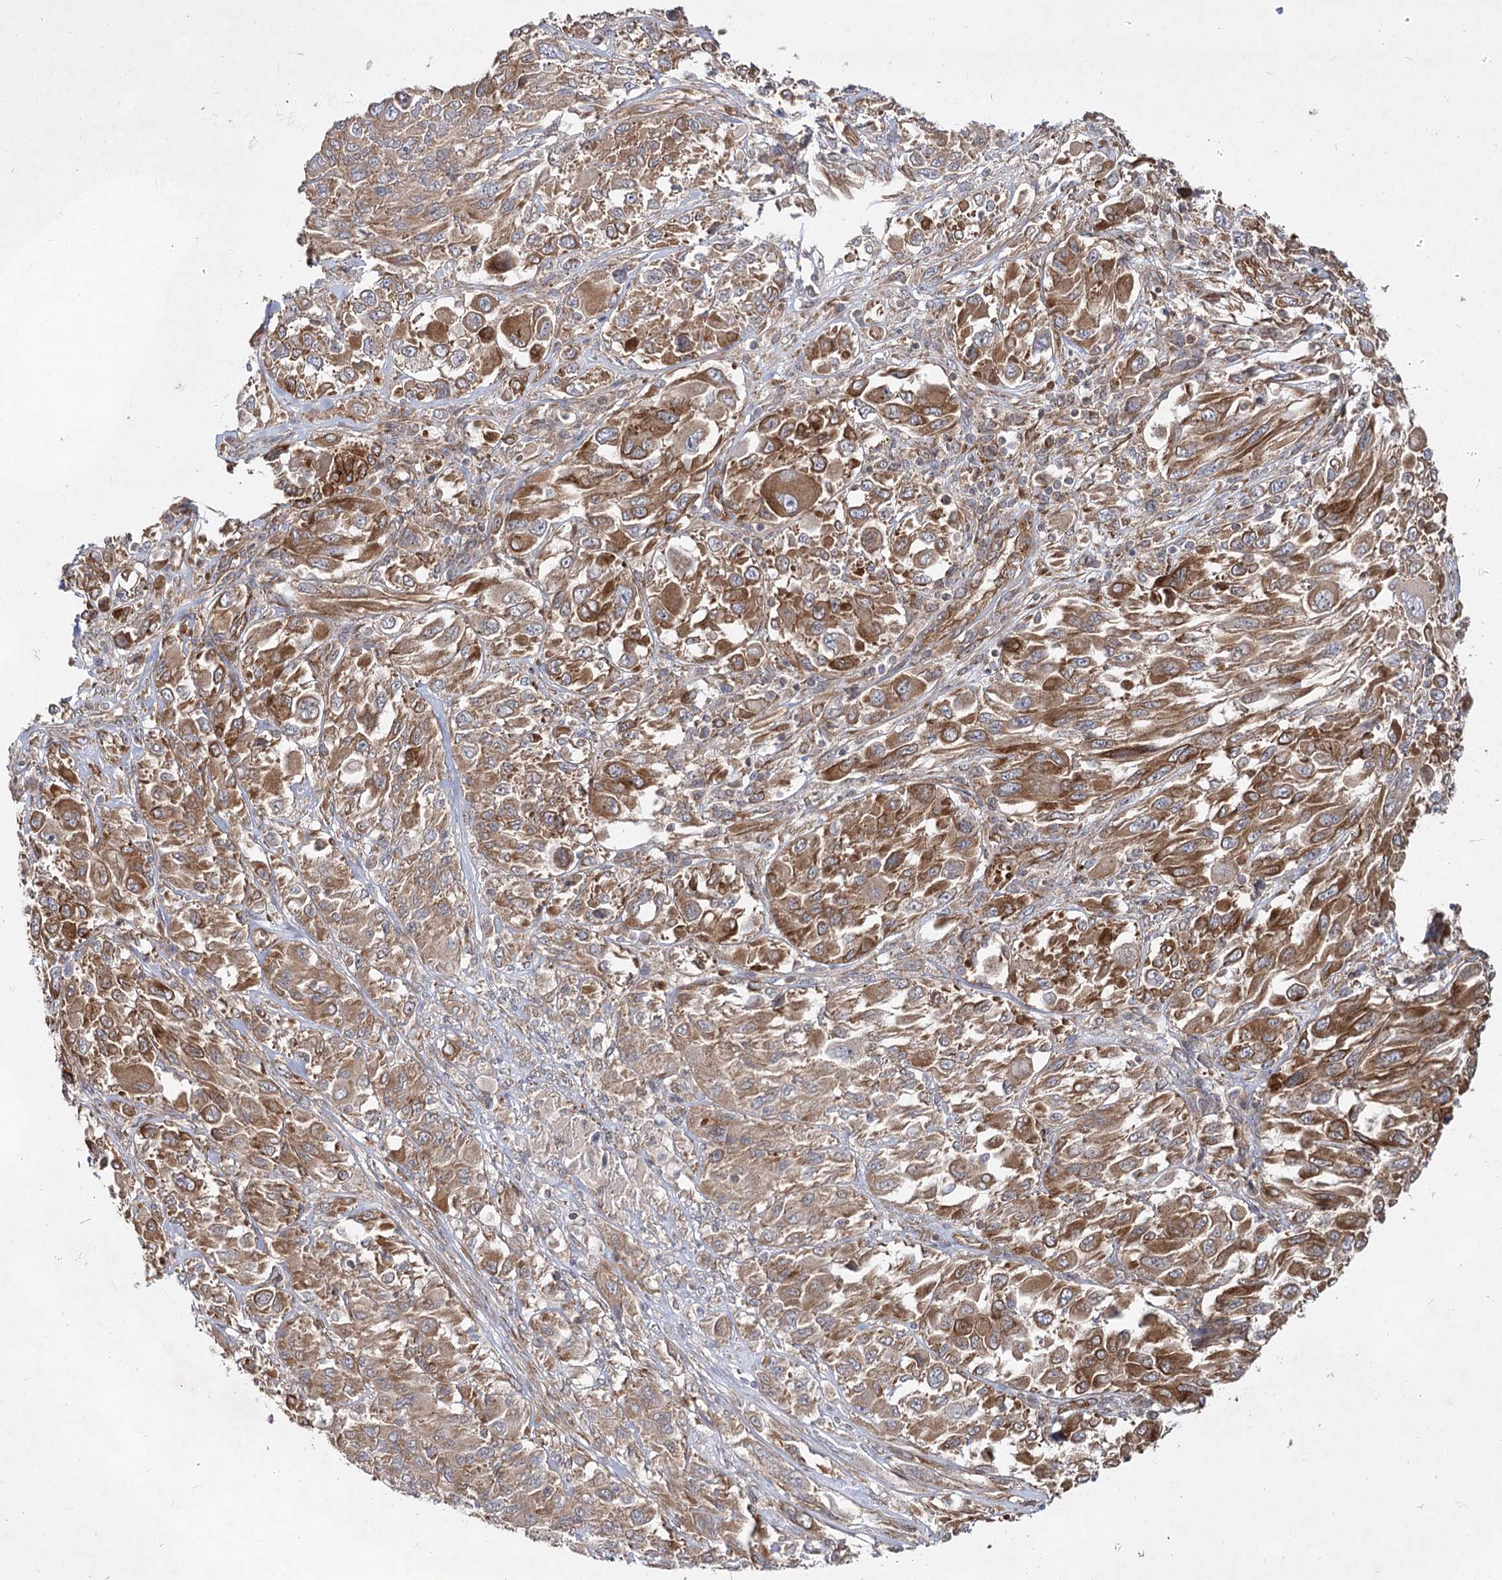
{"staining": {"intensity": "strong", "quantity": ">75%", "location": "cytoplasmic/membranous"}, "tissue": "melanoma", "cell_type": "Tumor cells", "image_type": "cancer", "snomed": [{"axis": "morphology", "description": "Malignant melanoma, NOS"}, {"axis": "topography", "description": "Skin"}], "caption": "Immunohistochemistry (IHC) staining of melanoma, which displays high levels of strong cytoplasmic/membranous positivity in about >75% of tumor cells indicating strong cytoplasmic/membranous protein expression. The staining was performed using DAB (3,3'-diaminobenzidine) (brown) for protein detection and nuclei were counterstained in hematoxylin (blue).", "gene": "IQSEC1", "patient": {"sex": "female", "age": 91}}